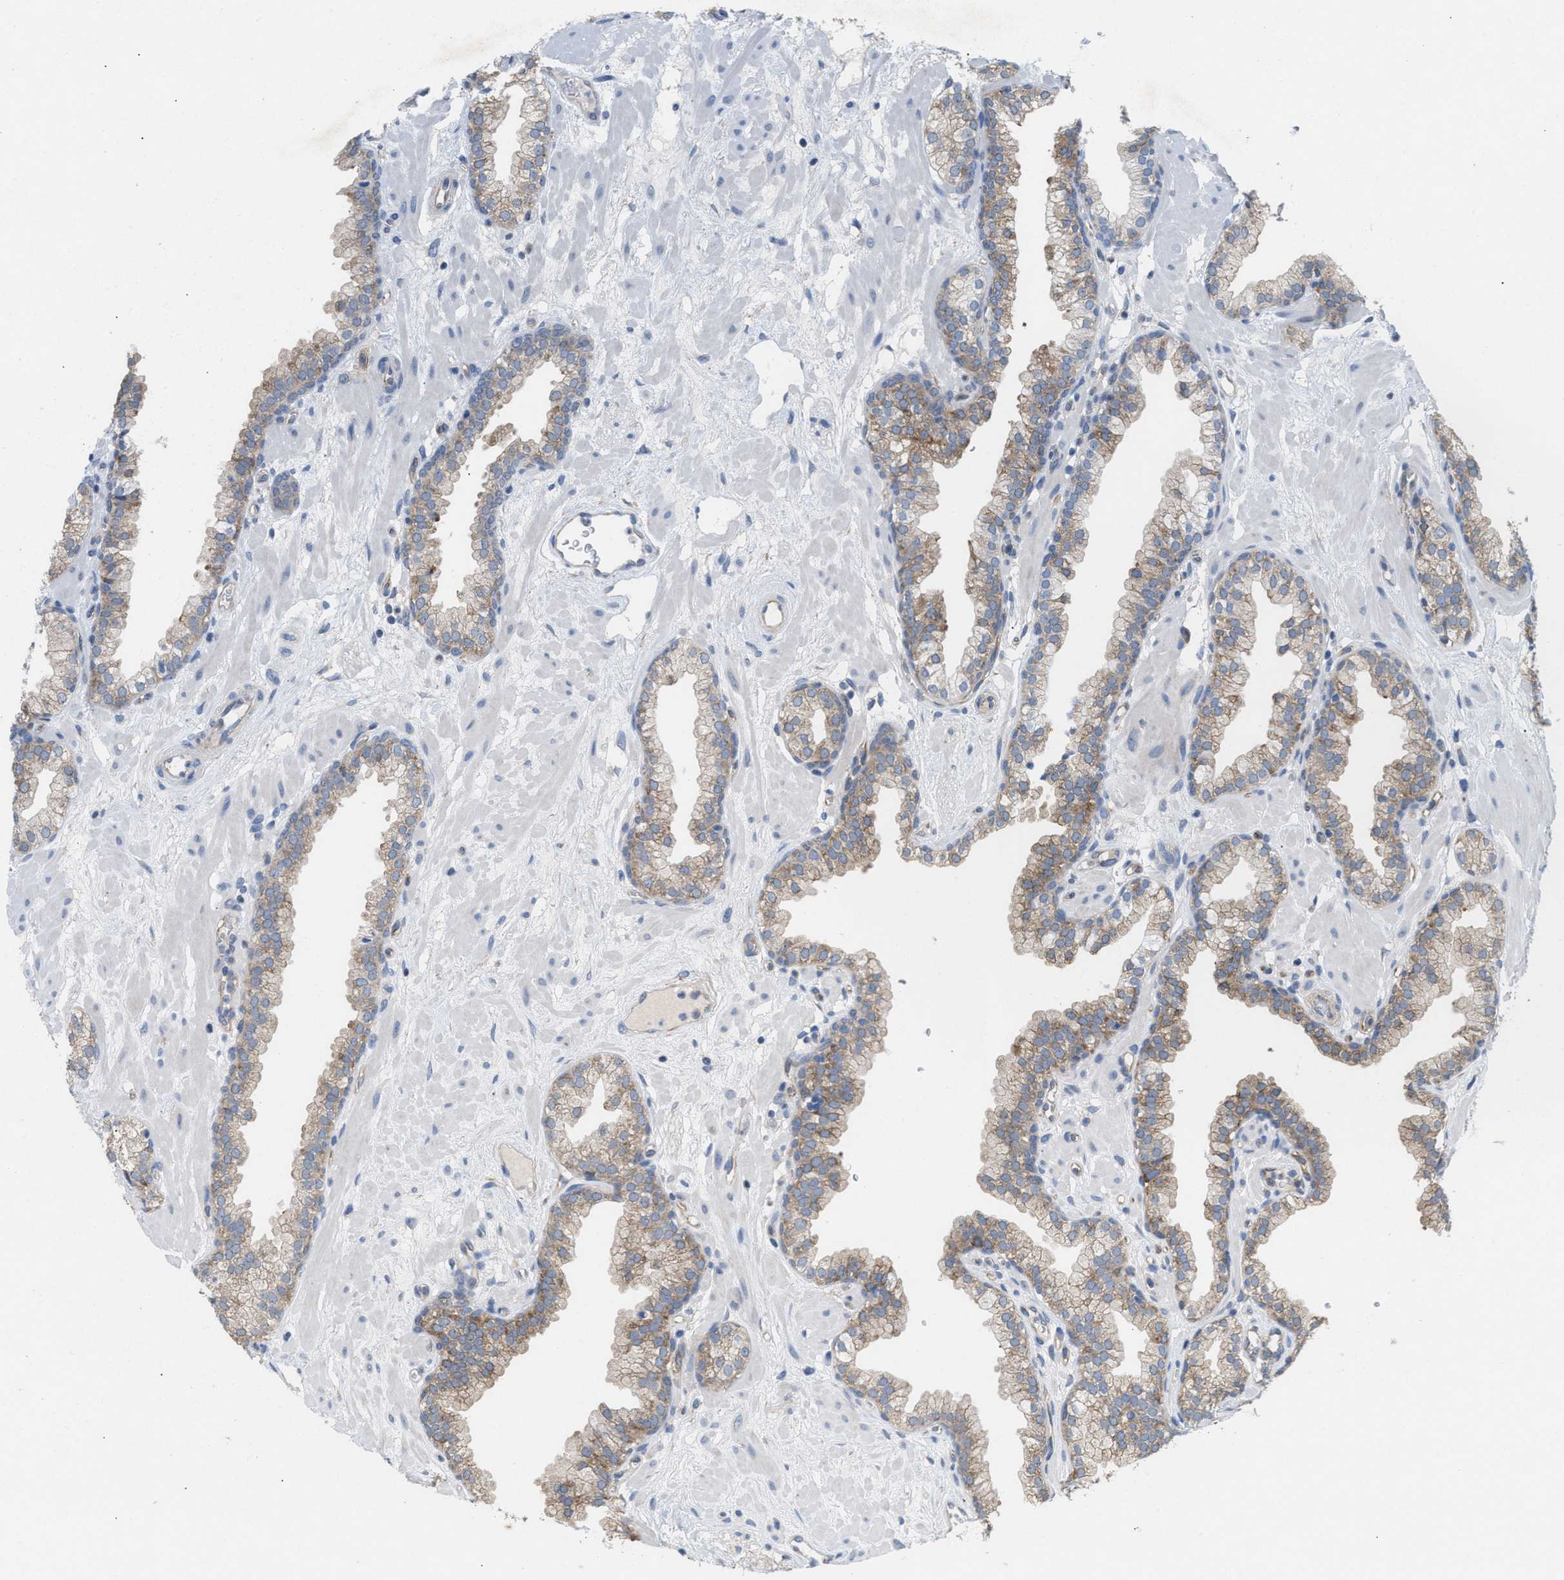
{"staining": {"intensity": "moderate", "quantity": "25%-75%", "location": "cytoplasmic/membranous"}, "tissue": "prostate", "cell_type": "Glandular cells", "image_type": "normal", "snomed": [{"axis": "morphology", "description": "Normal tissue, NOS"}, {"axis": "morphology", "description": "Urothelial carcinoma, Low grade"}, {"axis": "topography", "description": "Urinary bladder"}, {"axis": "topography", "description": "Prostate"}], "caption": "The photomicrograph shows staining of normal prostate, revealing moderate cytoplasmic/membranous protein positivity (brown color) within glandular cells. (DAB IHC with brightfield microscopy, high magnification).", "gene": "UBAP2", "patient": {"sex": "male", "age": 60}}